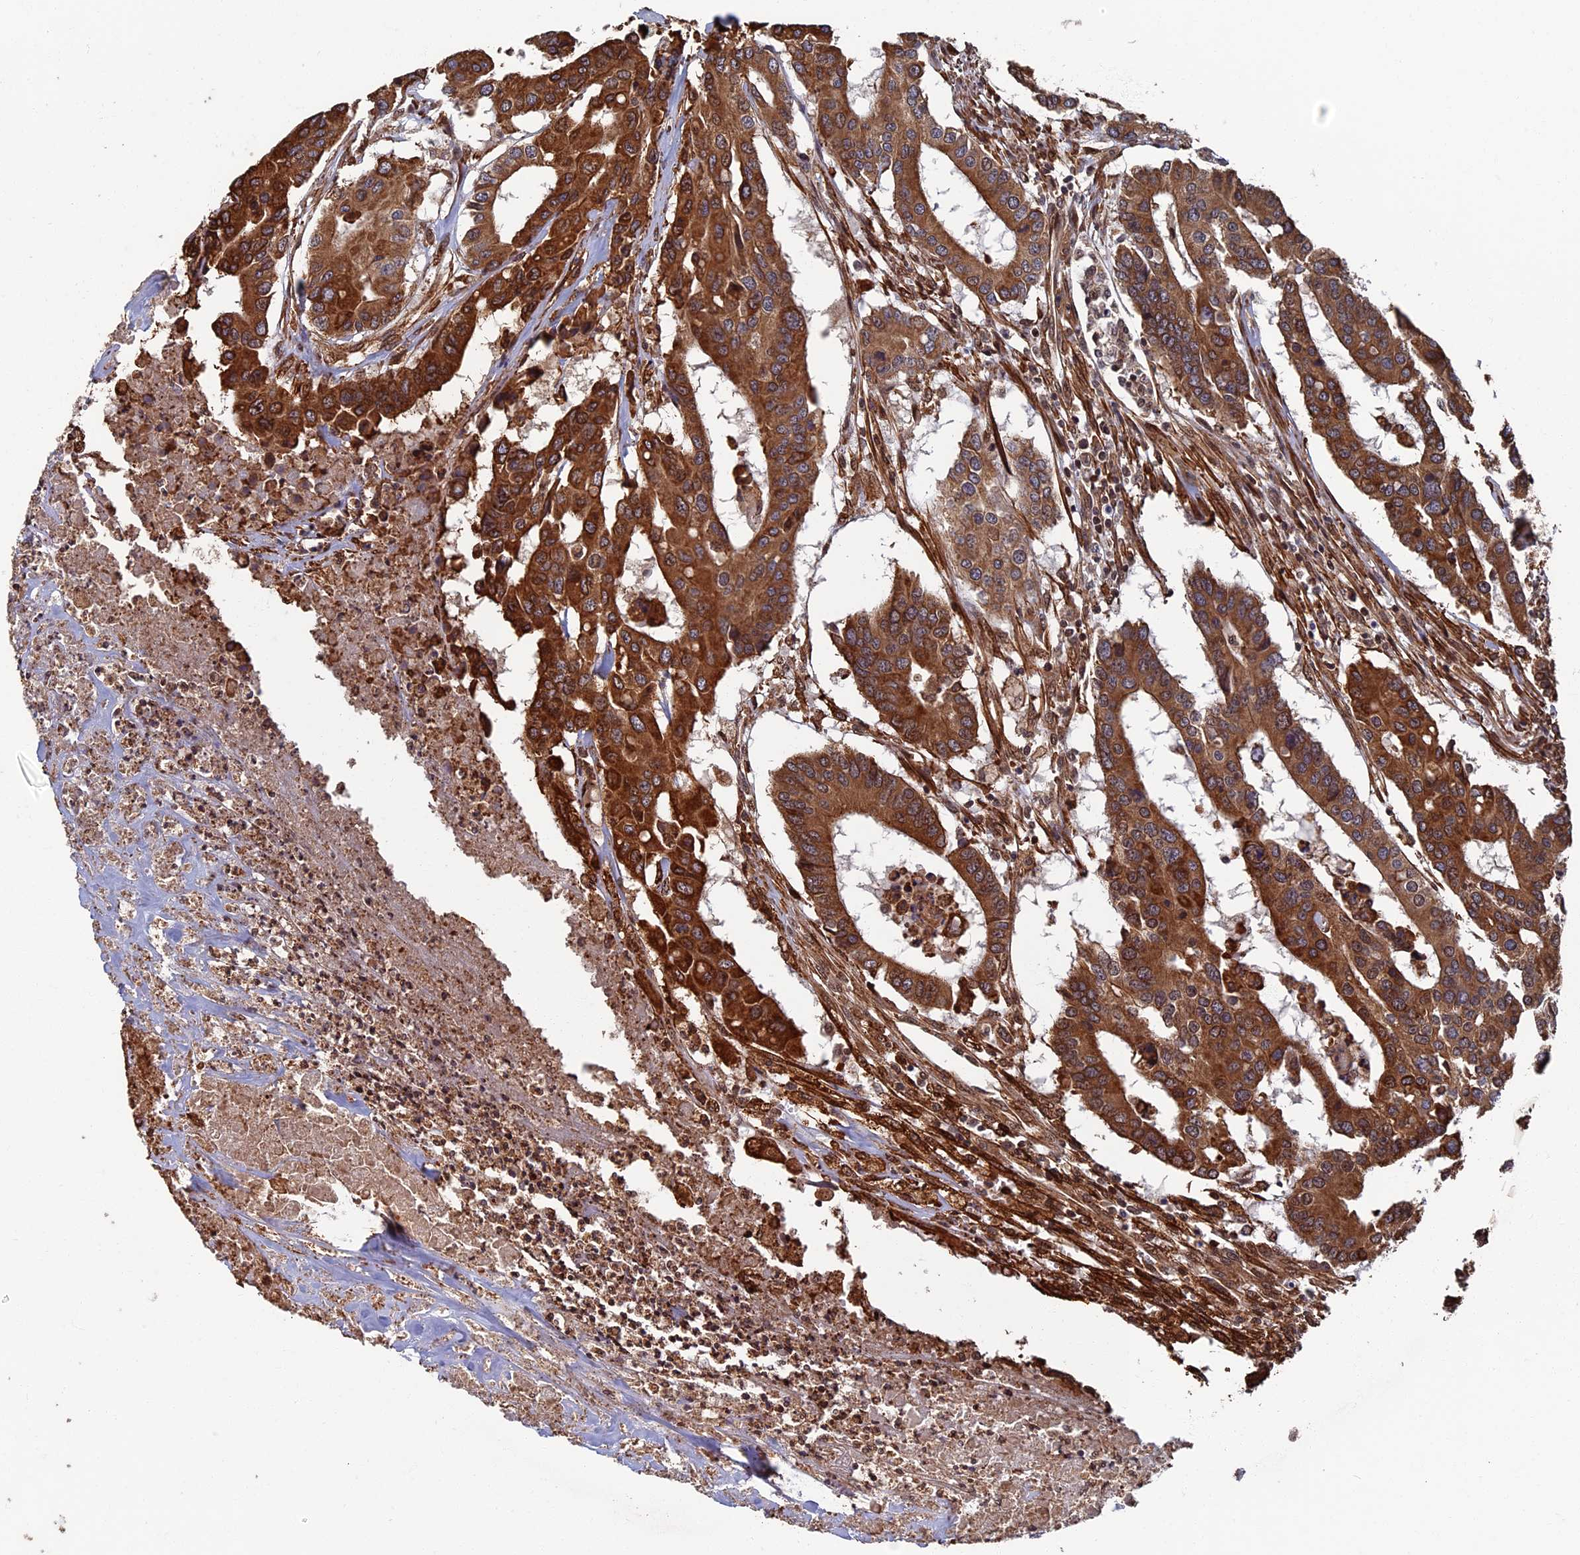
{"staining": {"intensity": "strong", "quantity": ">75%", "location": "cytoplasmic/membranous"}, "tissue": "colorectal cancer", "cell_type": "Tumor cells", "image_type": "cancer", "snomed": [{"axis": "morphology", "description": "Adenocarcinoma, NOS"}, {"axis": "topography", "description": "Colon"}], "caption": "Adenocarcinoma (colorectal) stained with a brown dye exhibits strong cytoplasmic/membranous positive positivity in about >75% of tumor cells.", "gene": "CTDP1", "patient": {"sex": "male", "age": 77}}